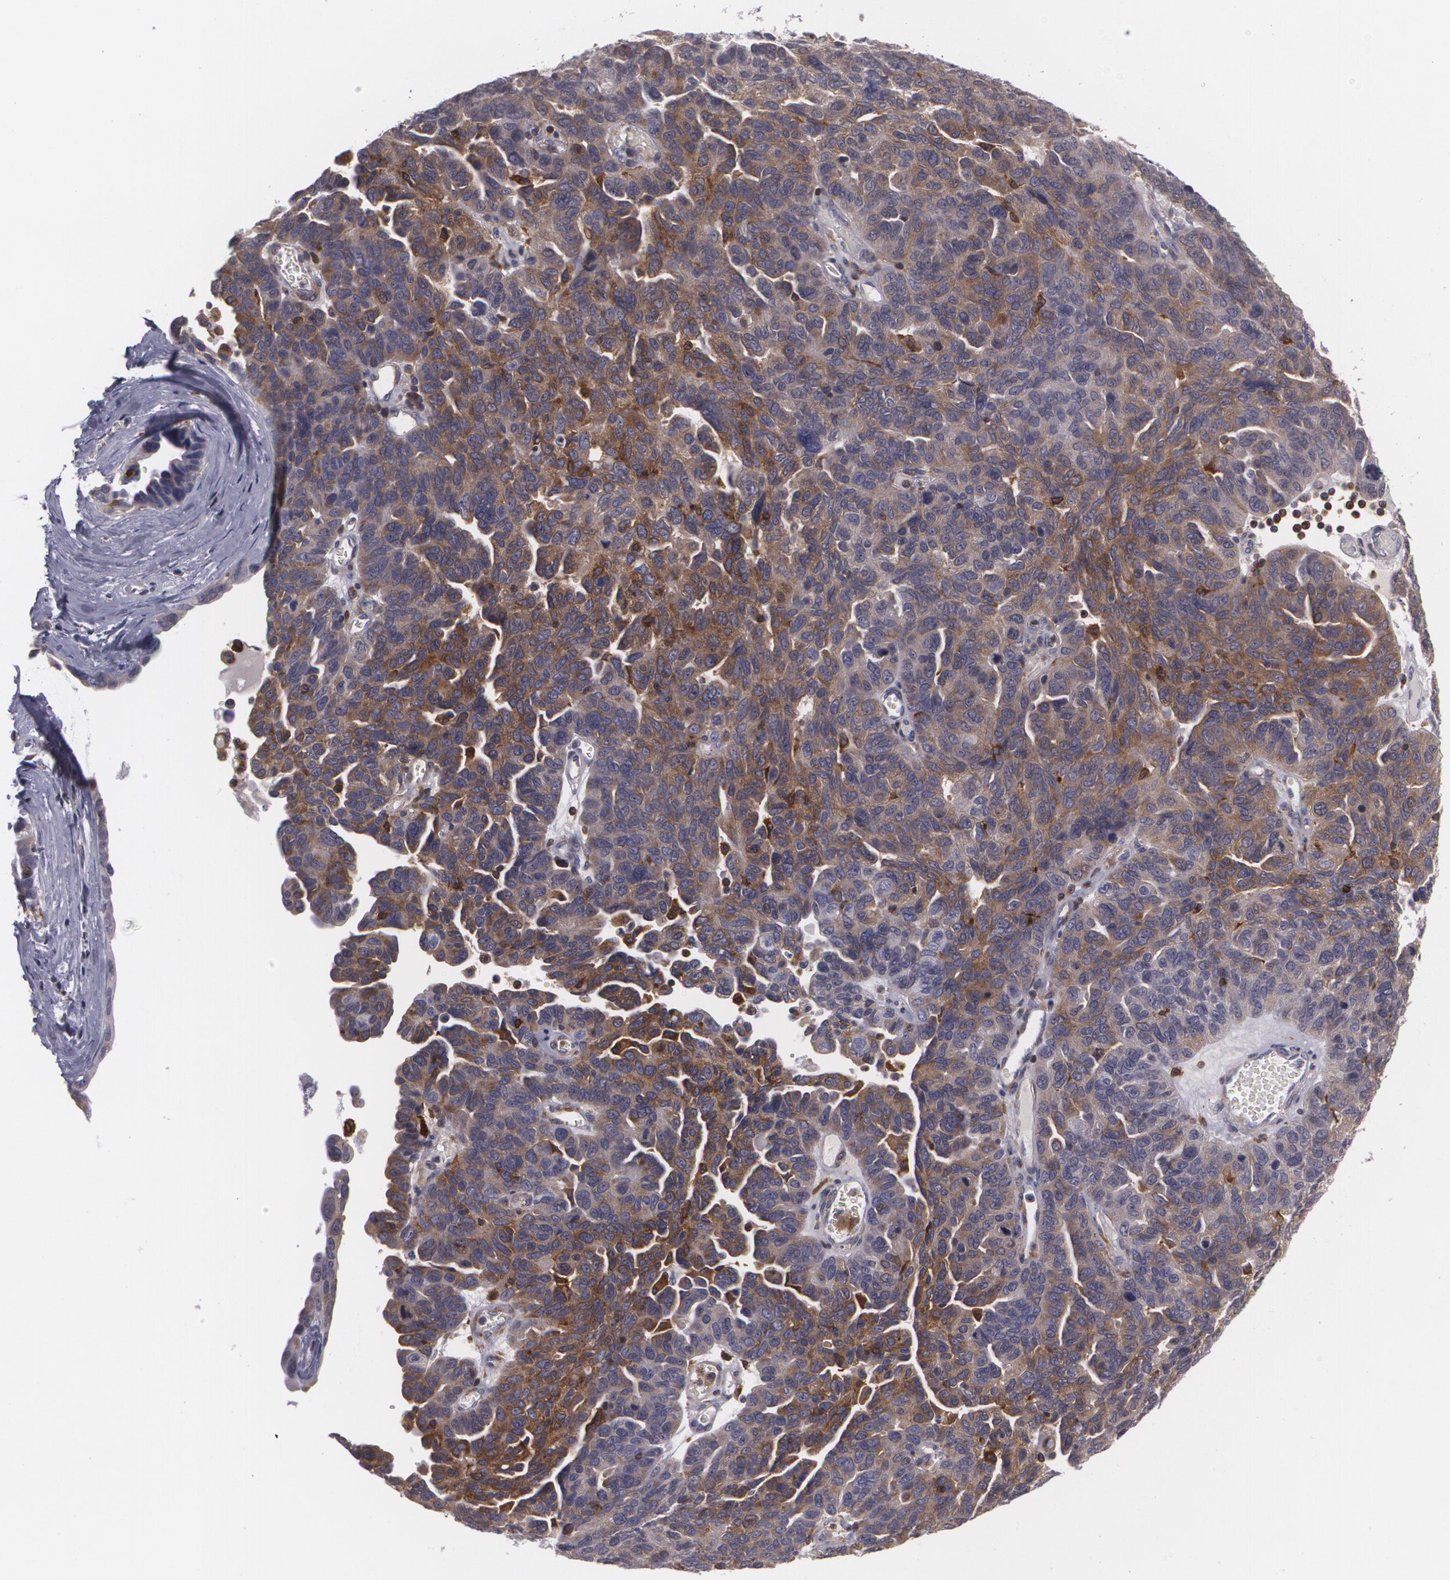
{"staining": {"intensity": "weak", "quantity": "25%-75%", "location": "cytoplasmic/membranous"}, "tissue": "ovarian cancer", "cell_type": "Tumor cells", "image_type": "cancer", "snomed": [{"axis": "morphology", "description": "Cystadenocarcinoma, serous, NOS"}, {"axis": "topography", "description": "Ovary"}], "caption": "Ovarian cancer stained with a brown dye shows weak cytoplasmic/membranous positive expression in about 25%-75% of tumor cells.", "gene": "BIN1", "patient": {"sex": "female", "age": 64}}